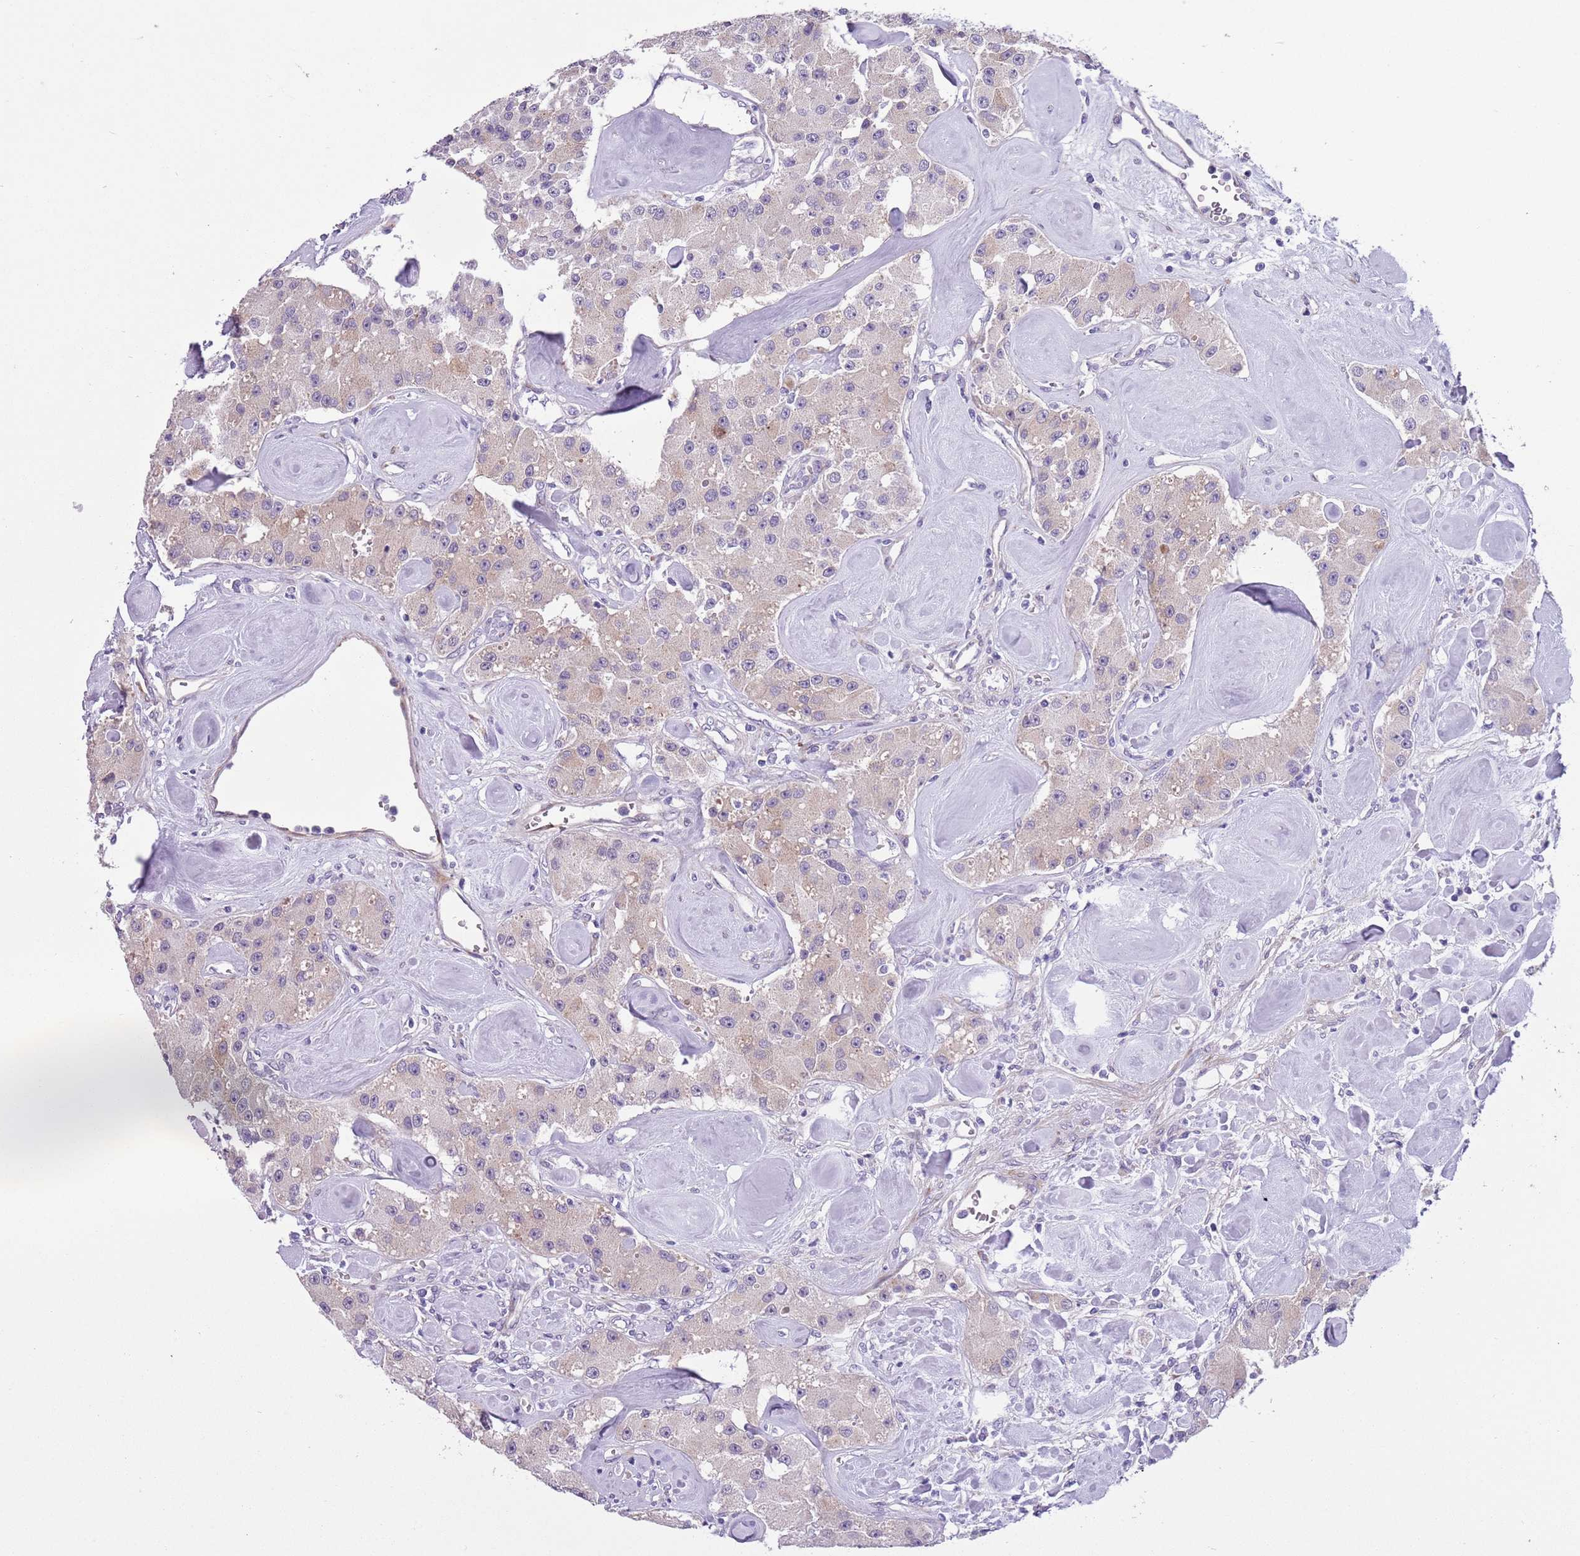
{"staining": {"intensity": "negative", "quantity": "none", "location": "none"}, "tissue": "carcinoid", "cell_type": "Tumor cells", "image_type": "cancer", "snomed": [{"axis": "morphology", "description": "Carcinoid, malignant, NOS"}, {"axis": "topography", "description": "Pancreas"}], "caption": "Micrograph shows no protein positivity in tumor cells of carcinoid tissue.", "gene": "MRPL32", "patient": {"sex": "male", "age": 41}}